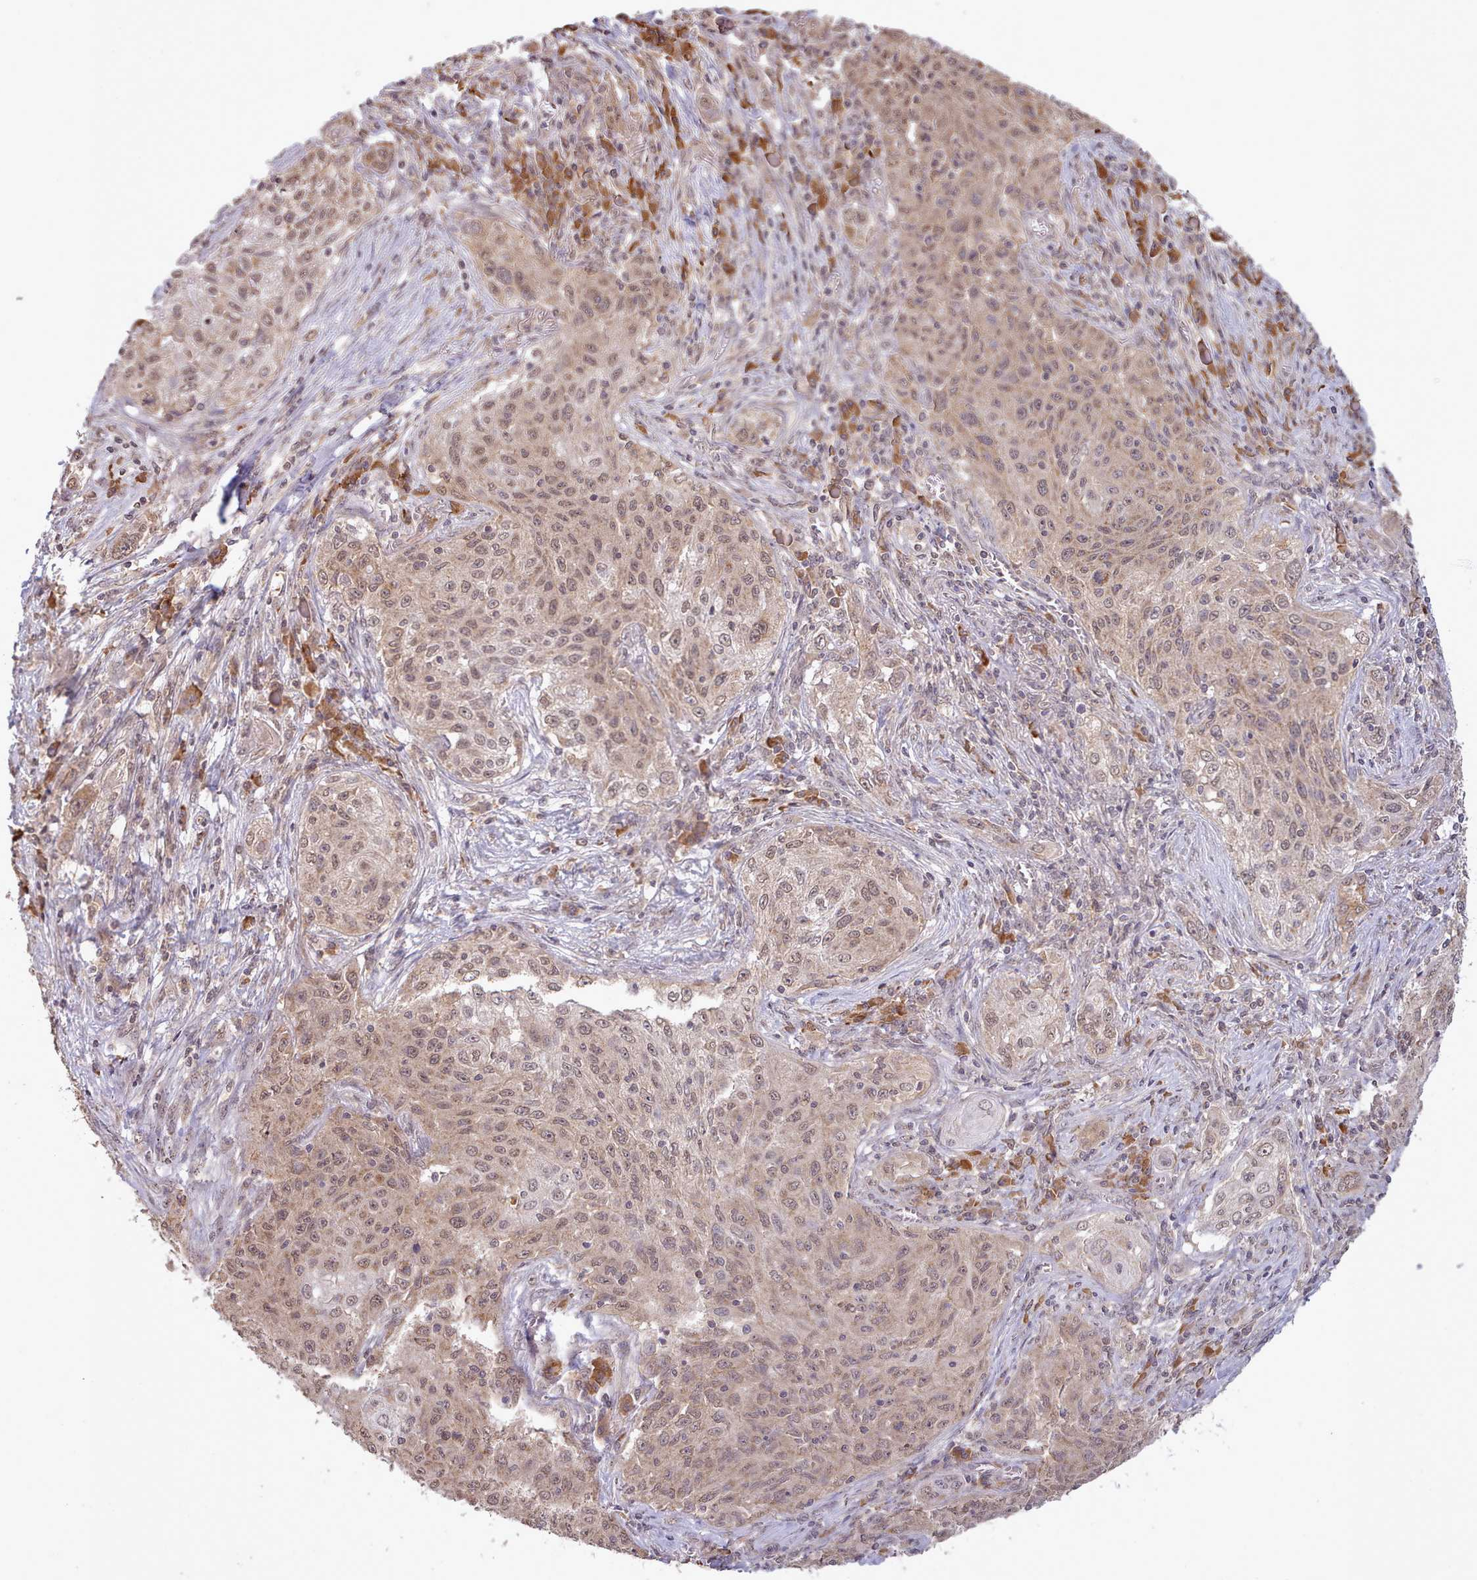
{"staining": {"intensity": "moderate", "quantity": ">75%", "location": "nuclear"}, "tissue": "lung cancer", "cell_type": "Tumor cells", "image_type": "cancer", "snomed": [{"axis": "morphology", "description": "Squamous cell carcinoma, NOS"}, {"axis": "topography", "description": "Lung"}], "caption": "Protein staining of lung cancer tissue reveals moderate nuclear expression in about >75% of tumor cells. The protein is shown in brown color, while the nuclei are stained blue.", "gene": "PIP4P1", "patient": {"sex": "female", "age": 69}}